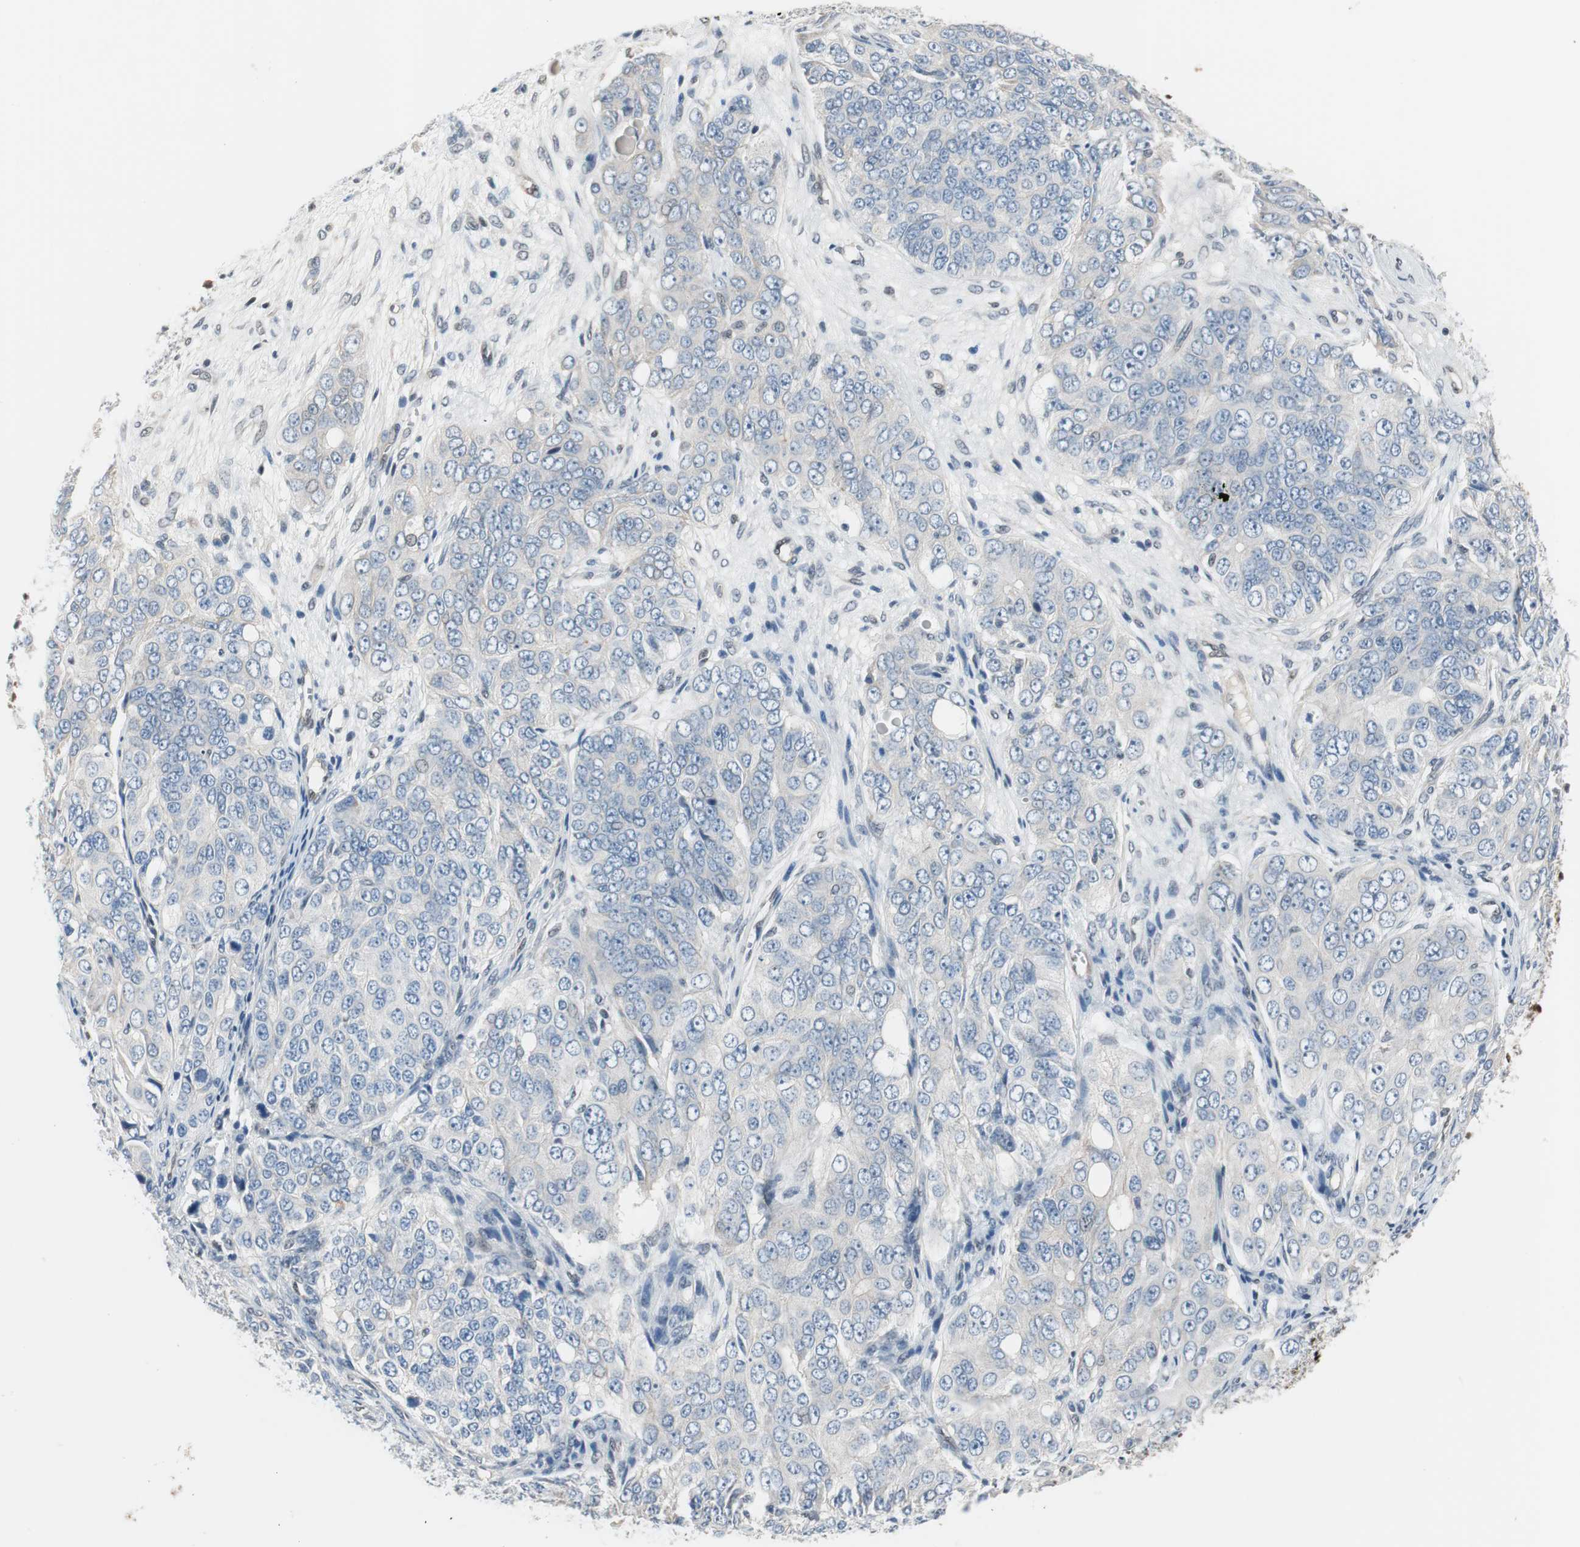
{"staining": {"intensity": "negative", "quantity": "none", "location": "none"}, "tissue": "ovarian cancer", "cell_type": "Tumor cells", "image_type": "cancer", "snomed": [{"axis": "morphology", "description": "Carcinoma, endometroid"}, {"axis": "topography", "description": "Ovary"}], "caption": "Human ovarian cancer (endometroid carcinoma) stained for a protein using IHC demonstrates no positivity in tumor cells.", "gene": "PML", "patient": {"sex": "female", "age": 51}}